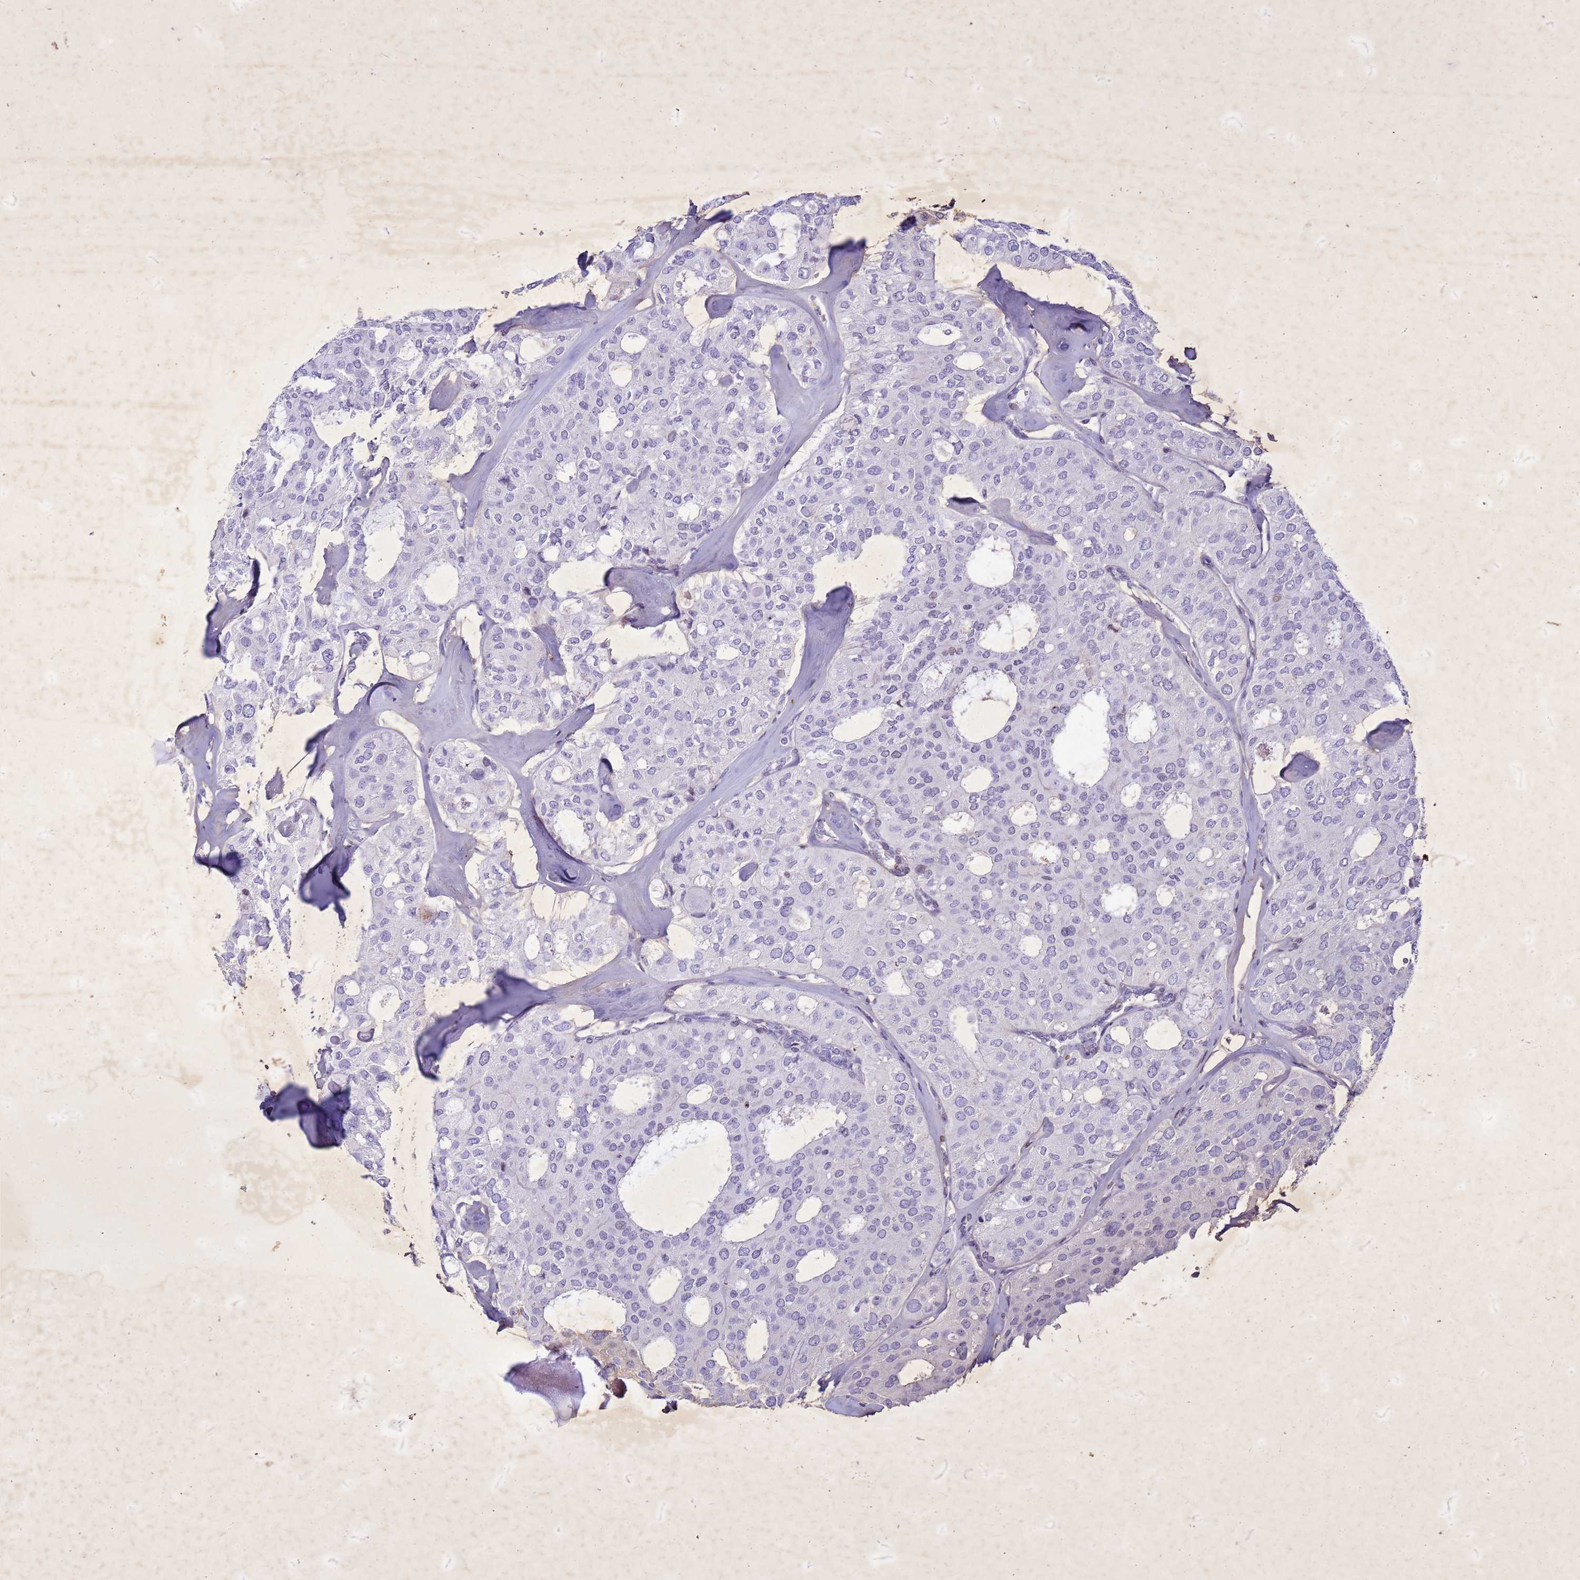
{"staining": {"intensity": "negative", "quantity": "none", "location": "none"}, "tissue": "thyroid cancer", "cell_type": "Tumor cells", "image_type": "cancer", "snomed": [{"axis": "morphology", "description": "Follicular adenoma carcinoma, NOS"}, {"axis": "topography", "description": "Thyroid gland"}], "caption": "IHC image of neoplastic tissue: human thyroid cancer (follicular adenoma carcinoma) stained with DAB reveals no significant protein expression in tumor cells. Brightfield microscopy of immunohistochemistry (IHC) stained with DAB (3,3'-diaminobenzidine) (brown) and hematoxylin (blue), captured at high magnification.", "gene": "COPS9", "patient": {"sex": "male", "age": 75}}